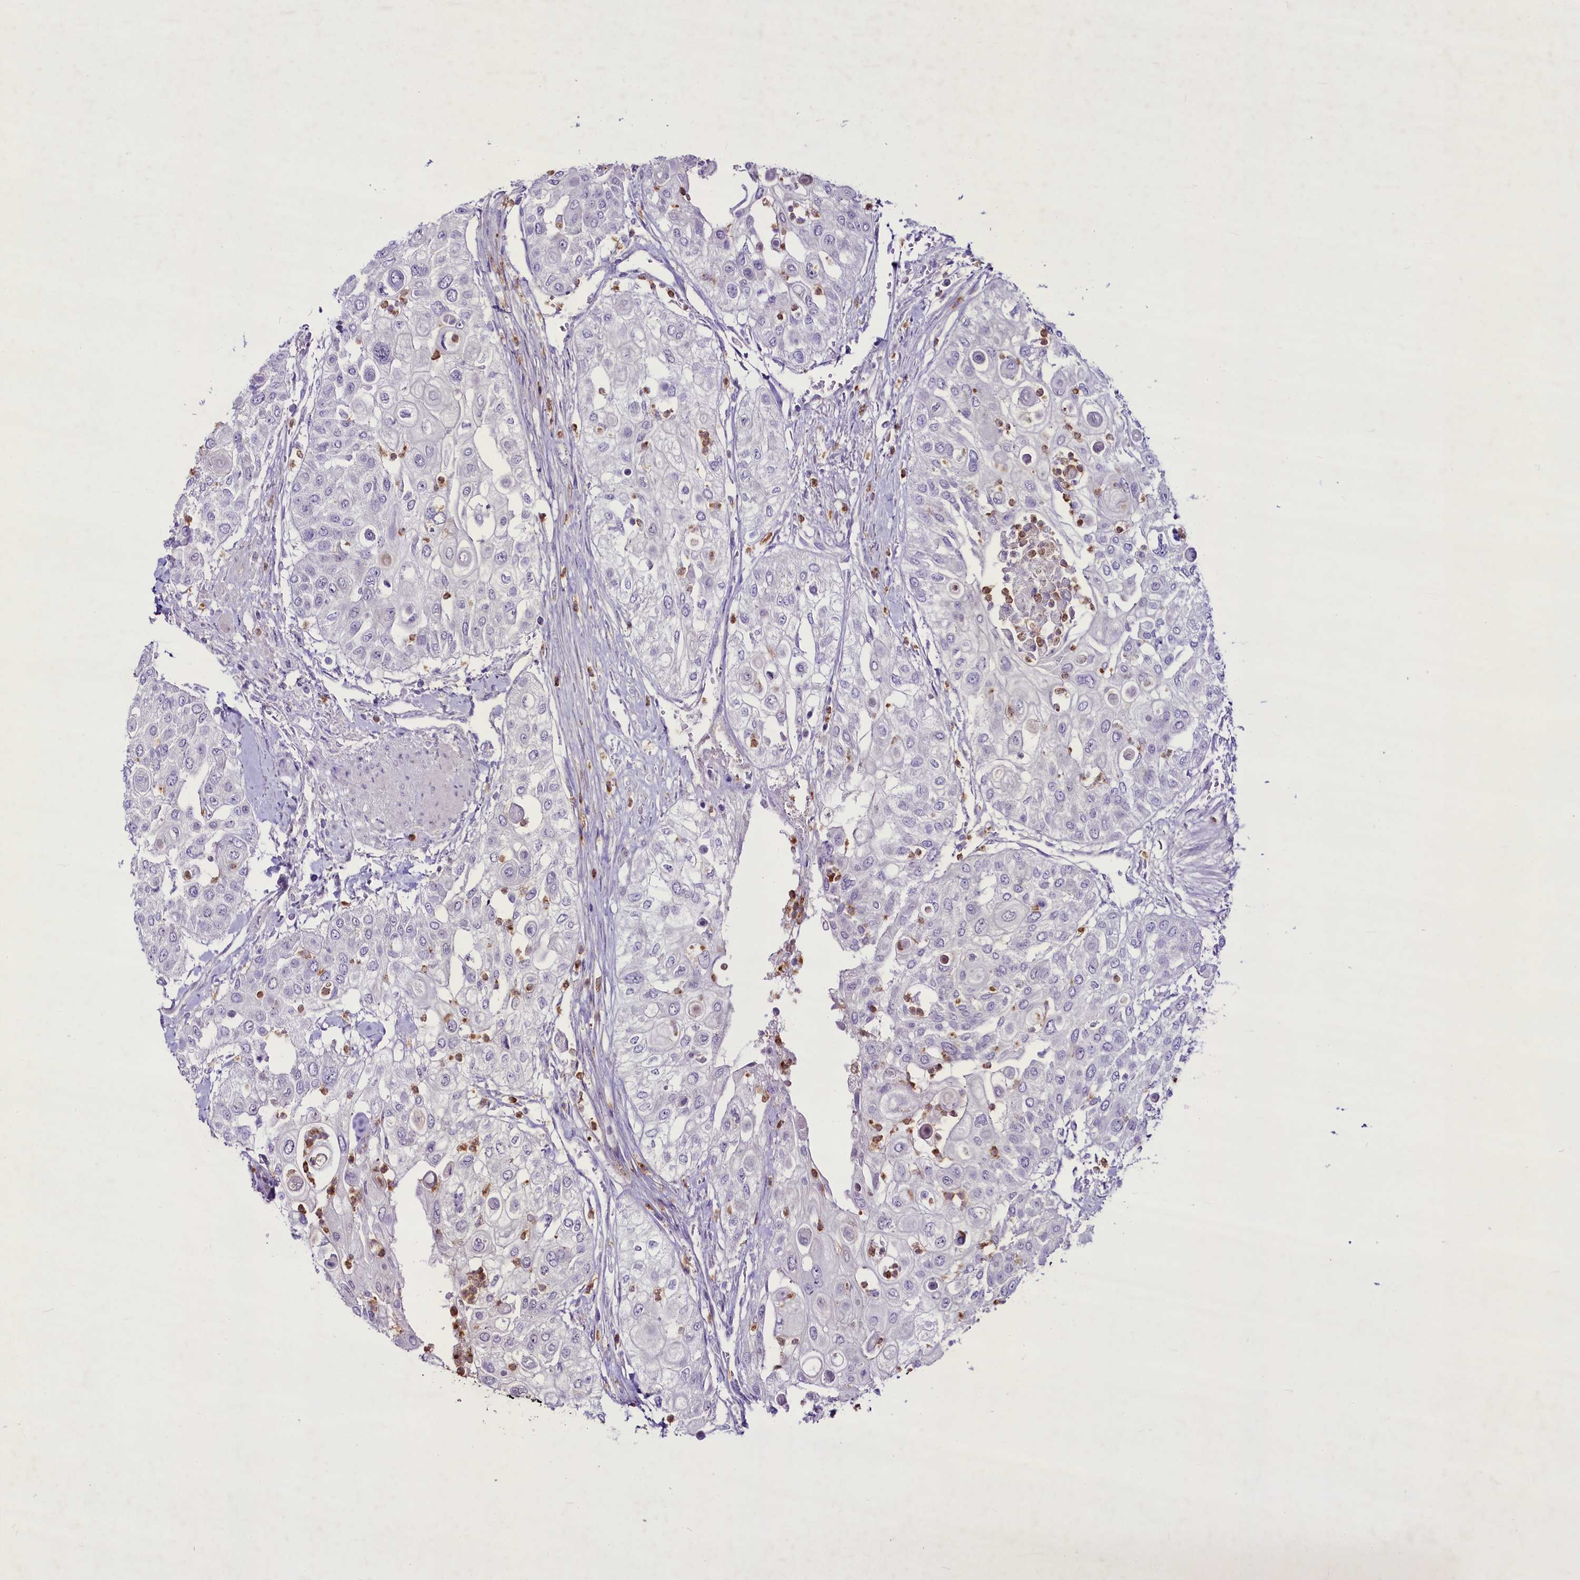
{"staining": {"intensity": "negative", "quantity": "none", "location": "none"}, "tissue": "urothelial cancer", "cell_type": "Tumor cells", "image_type": "cancer", "snomed": [{"axis": "morphology", "description": "Urothelial carcinoma, High grade"}, {"axis": "topography", "description": "Urinary bladder"}], "caption": "Micrograph shows no protein staining in tumor cells of urothelial cancer tissue. (Immunohistochemistry, brightfield microscopy, high magnification).", "gene": "FAM209B", "patient": {"sex": "female", "age": 79}}